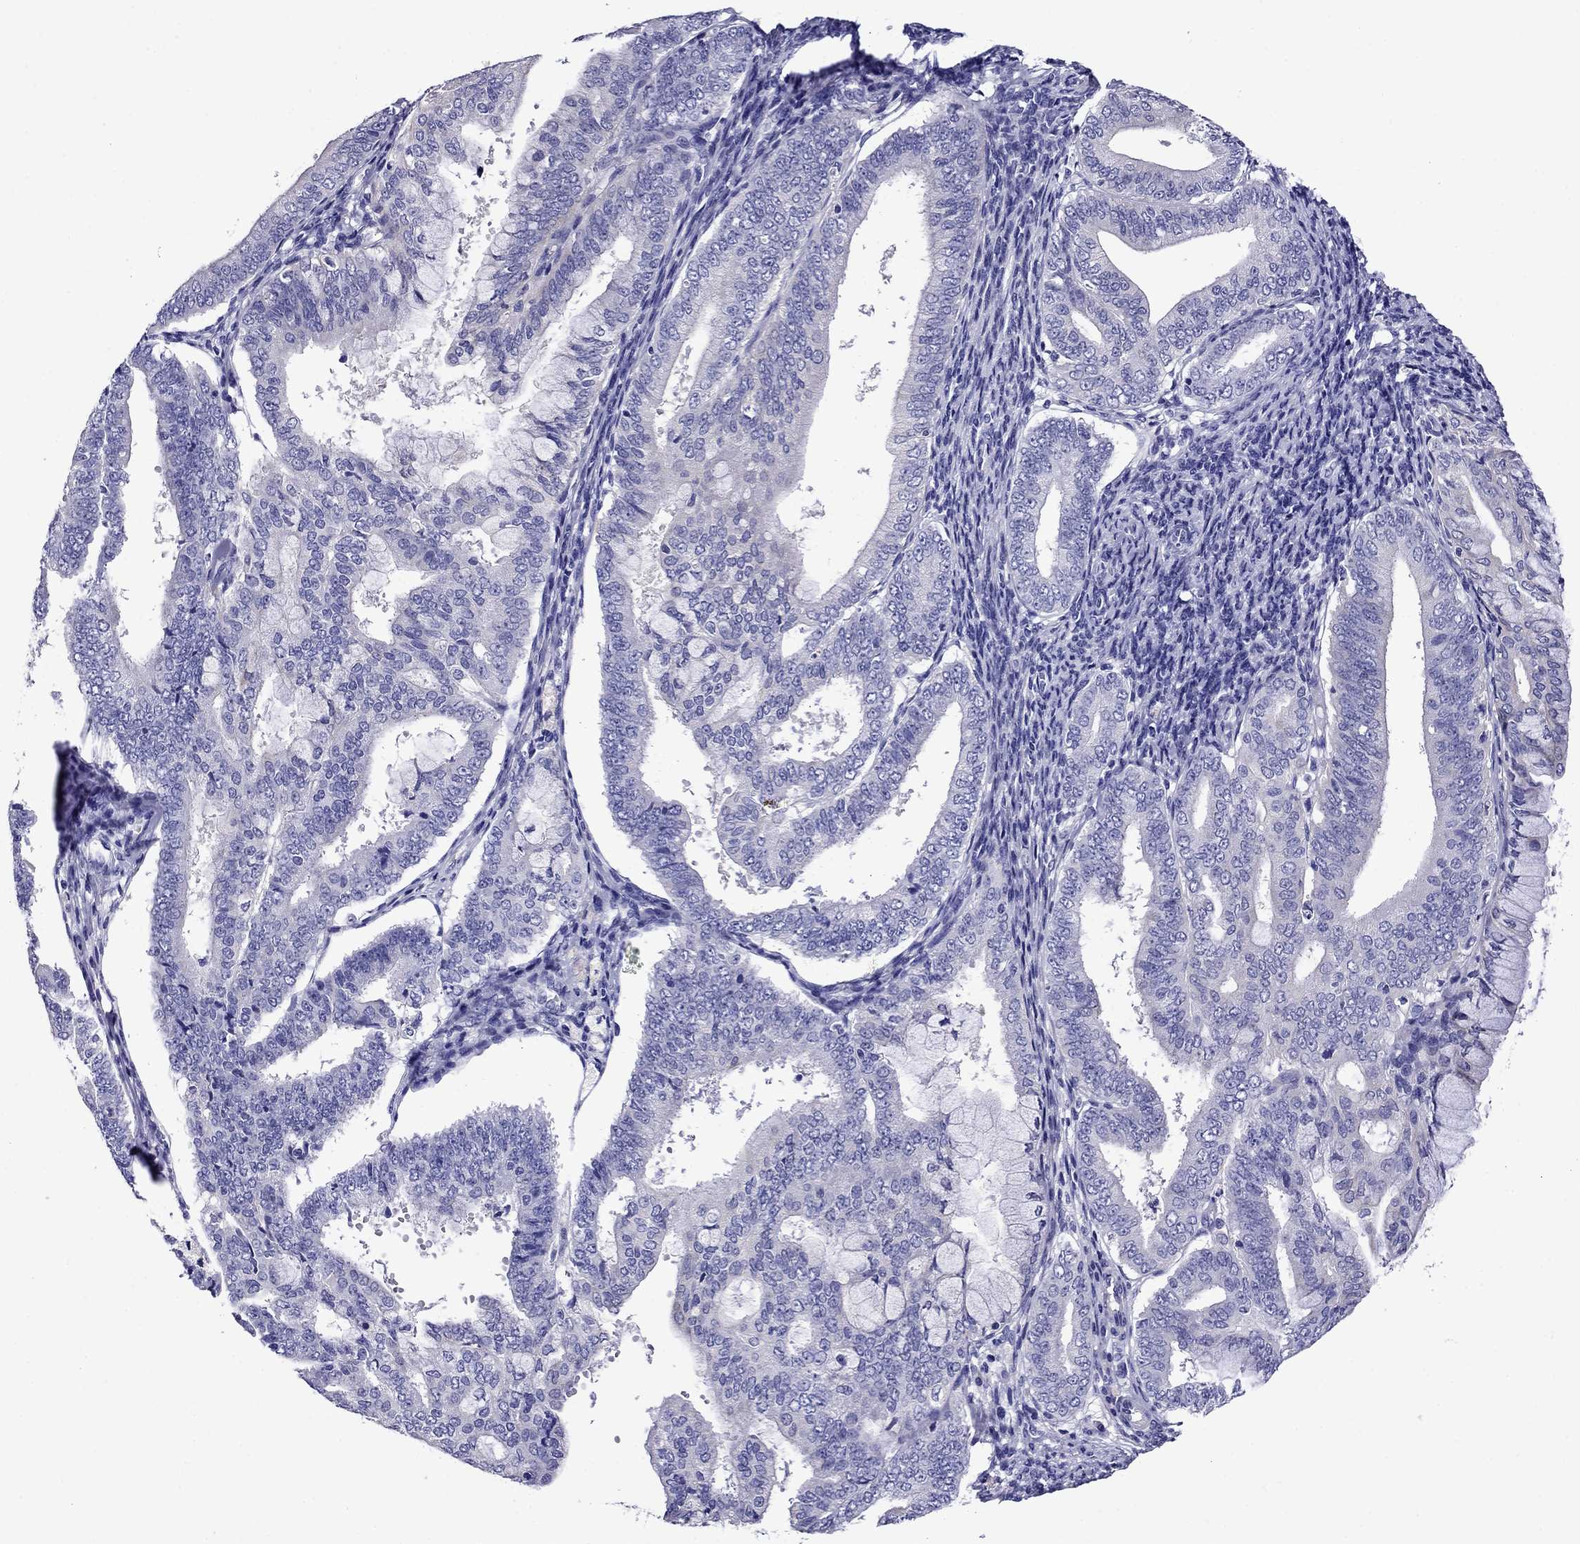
{"staining": {"intensity": "negative", "quantity": "none", "location": "none"}, "tissue": "endometrial cancer", "cell_type": "Tumor cells", "image_type": "cancer", "snomed": [{"axis": "morphology", "description": "Adenocarcinoma, NOS"}, {"axis": "topography", "description": "Endometrium"}], "caption": "Photomicrograph shows no protein expression in tumor cells of adenocarcinoma (endometrial) tissue.", "gene": "SCG2", "patient": {"sex": "female", "age": 63}}